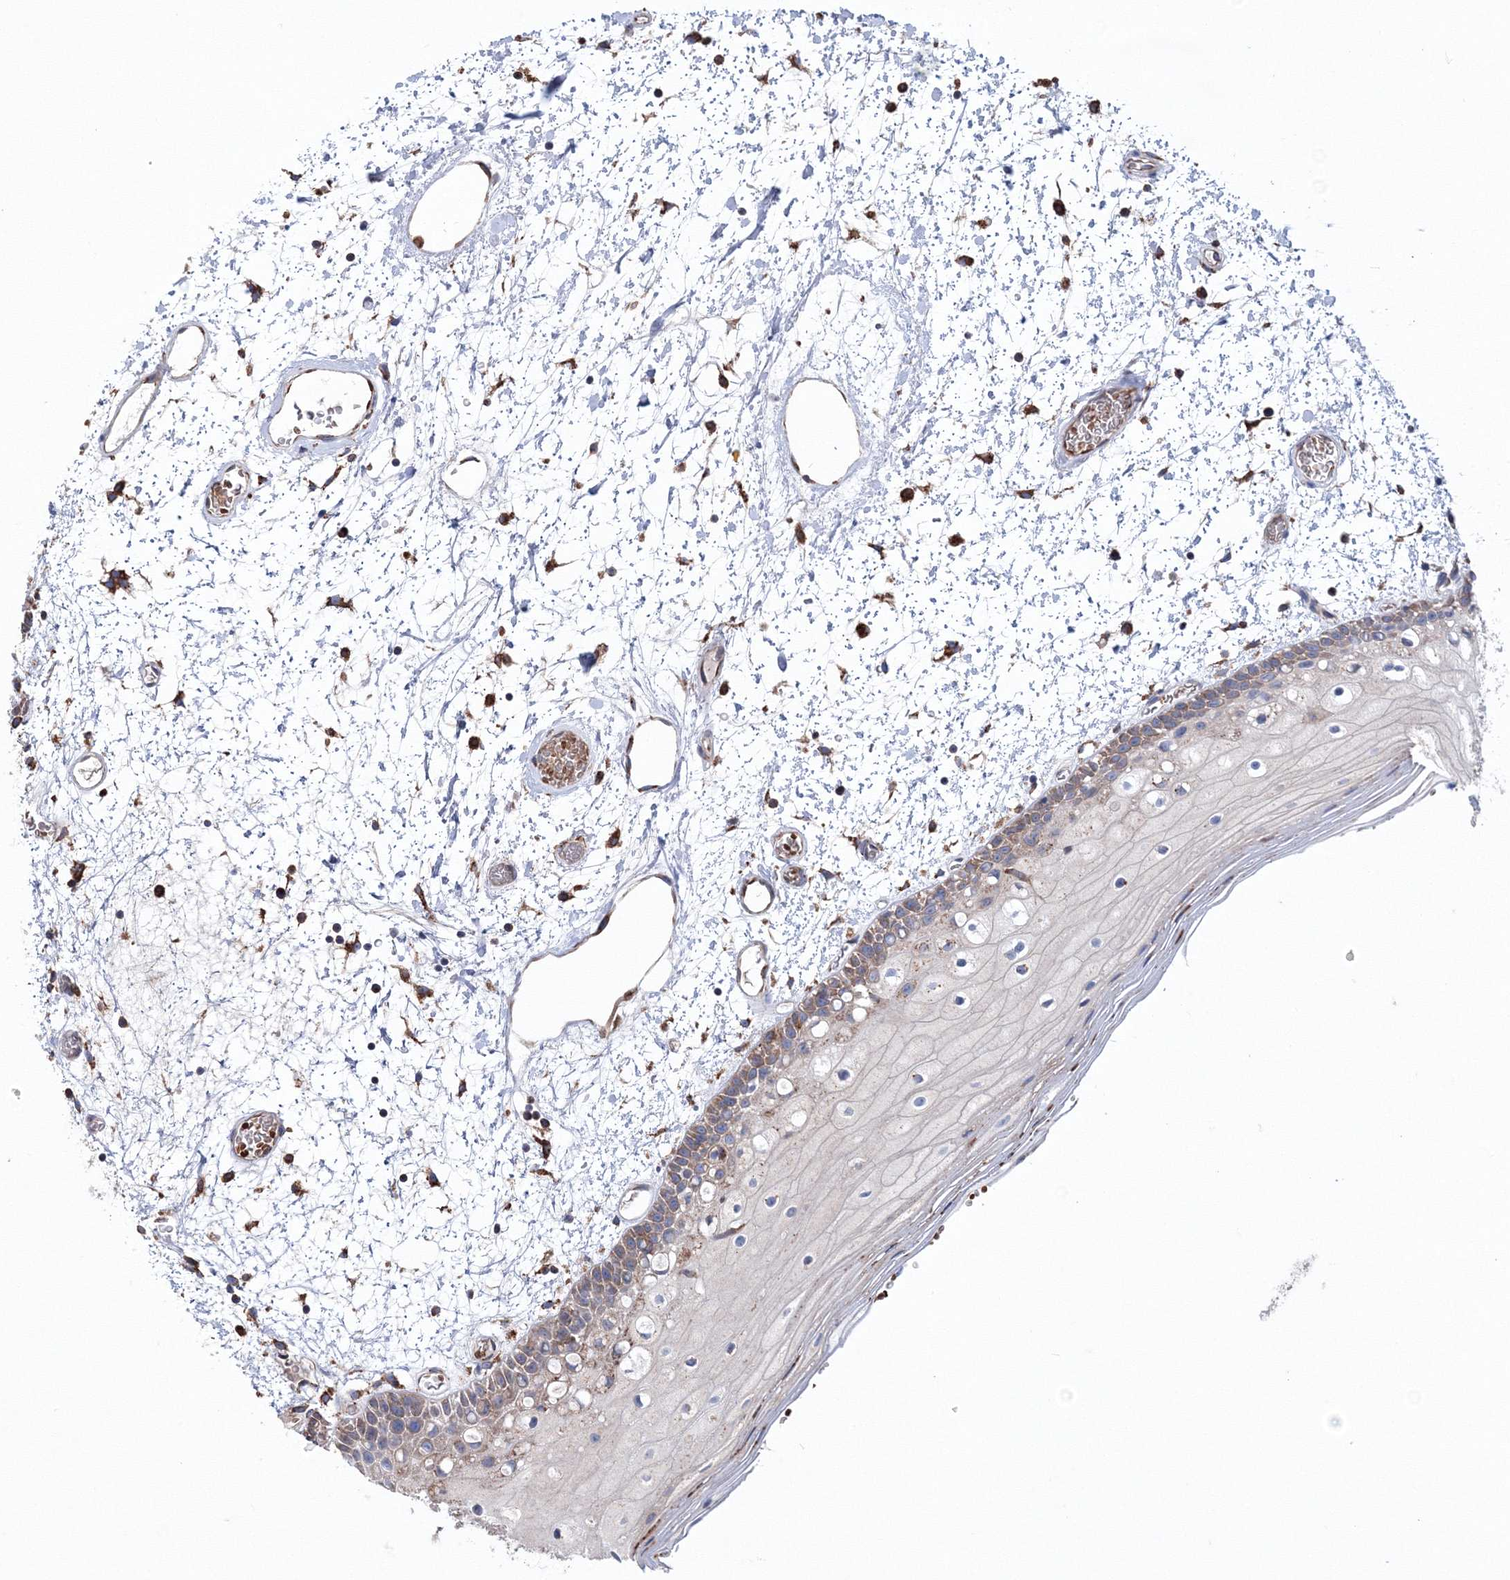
{"staining": {"intensity": "weak", "quantity": "<25%", "location": "cytoplasmic/membranous"}, "tissue": "oral mucosa", "cell_type": "Squamous epithelial cells", "image_type": "normal", "snomed": [{"axis": "morphology", "description": "Normal tissue, NOS"}, {"axis": "topography", "description": "Oral tissue"}], "caption": "Squamous epithelial cells show no significant expression in benign oral mucosa. Nuclei are stained in blue.", "gene": "VPS8", "patient": {"sex": "male", "age": 52}}